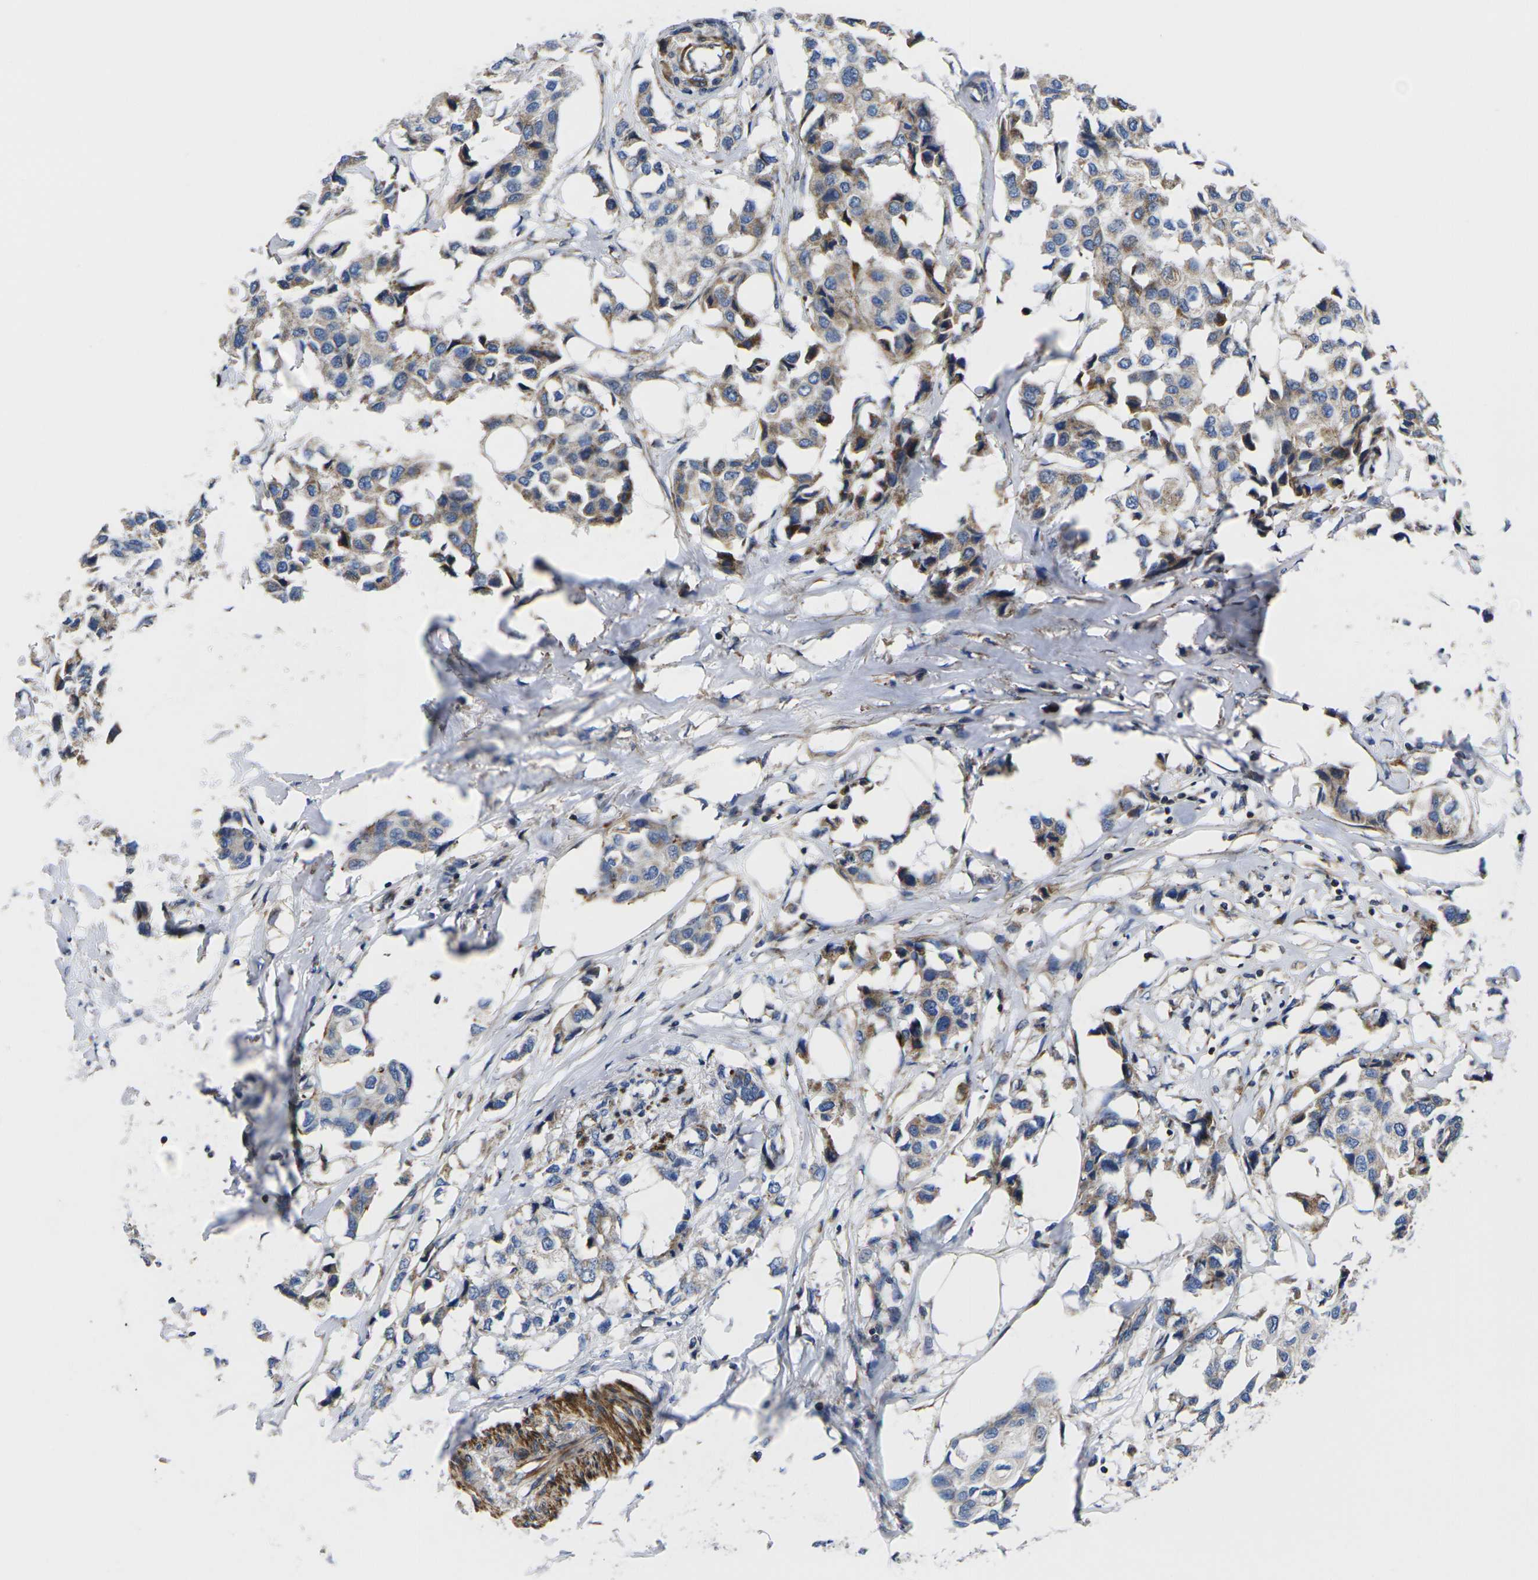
{"staining": {"intensity": "moderate", "quantity": "25%-75%", "location": "cytoplasmic/membranous"}, "tissue": "breast cancer", "cell_type": "Tumor cells", "image_type": "cancer", "snomed": [{"axis": "morphology", "description": "Duct carcinoma"}, {"axis": "topography", "description": "Breast"}], "caption": "Breast cancer (infiltrating ductal carcinoma) tissue displays moderate cytoplasmic/membranous expression in approximately 25%-75% of tumor cells, visualized by immunohistochemistry. (brown staining indicates protein expression, while blue staining denotes nuclei).", "gene": "GPR4", "patient": {"sex": "female", "age": 80}}